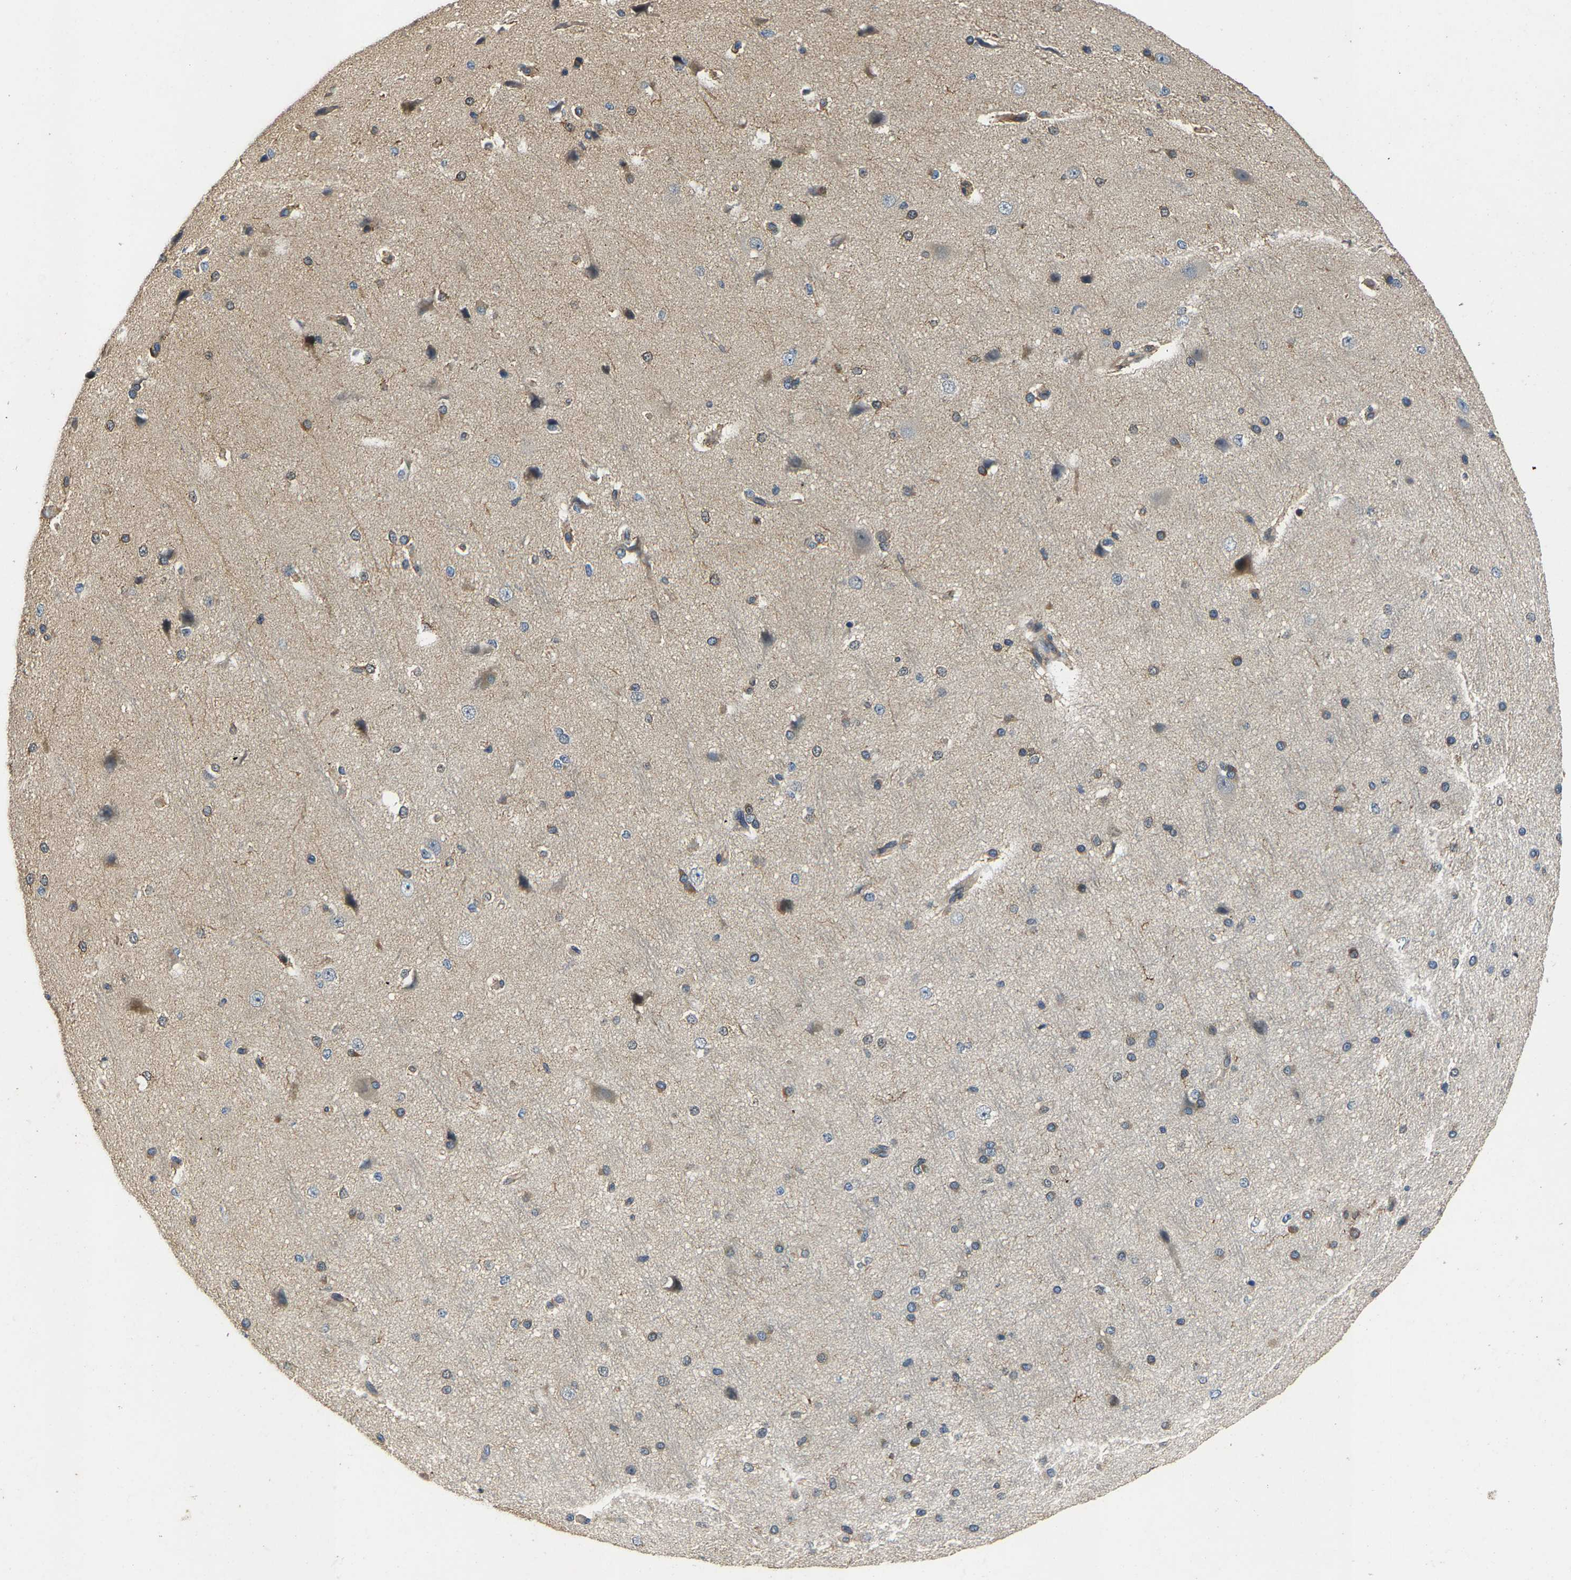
{"staining": {"intensity": "weak", "quantity": ">75%", "location": "cytoplasmic/membranous"}, "tissue": "cerebral cortex", "cell_type": "Endothelial cells", "image_type": "normal", "snomed": [{"axis": "morphology", "description": "Normal tissue, NOS"}, {"axis": "morphology", "description": "Developmental malformation"}, {"axis": "topography", "description": "Cerebral cortex"}], "caption": "Protein staining by immunohistochemistry (IHC) exhibits weak cytoplasmic/membranous positivity in approximately >75% of endothelial cells in unremarkable cerebral cortex. (IHC, brightfield microscopy, high magnification).", "gene": "AGBL3", "patient": {"sex": "female", "age": 30}}